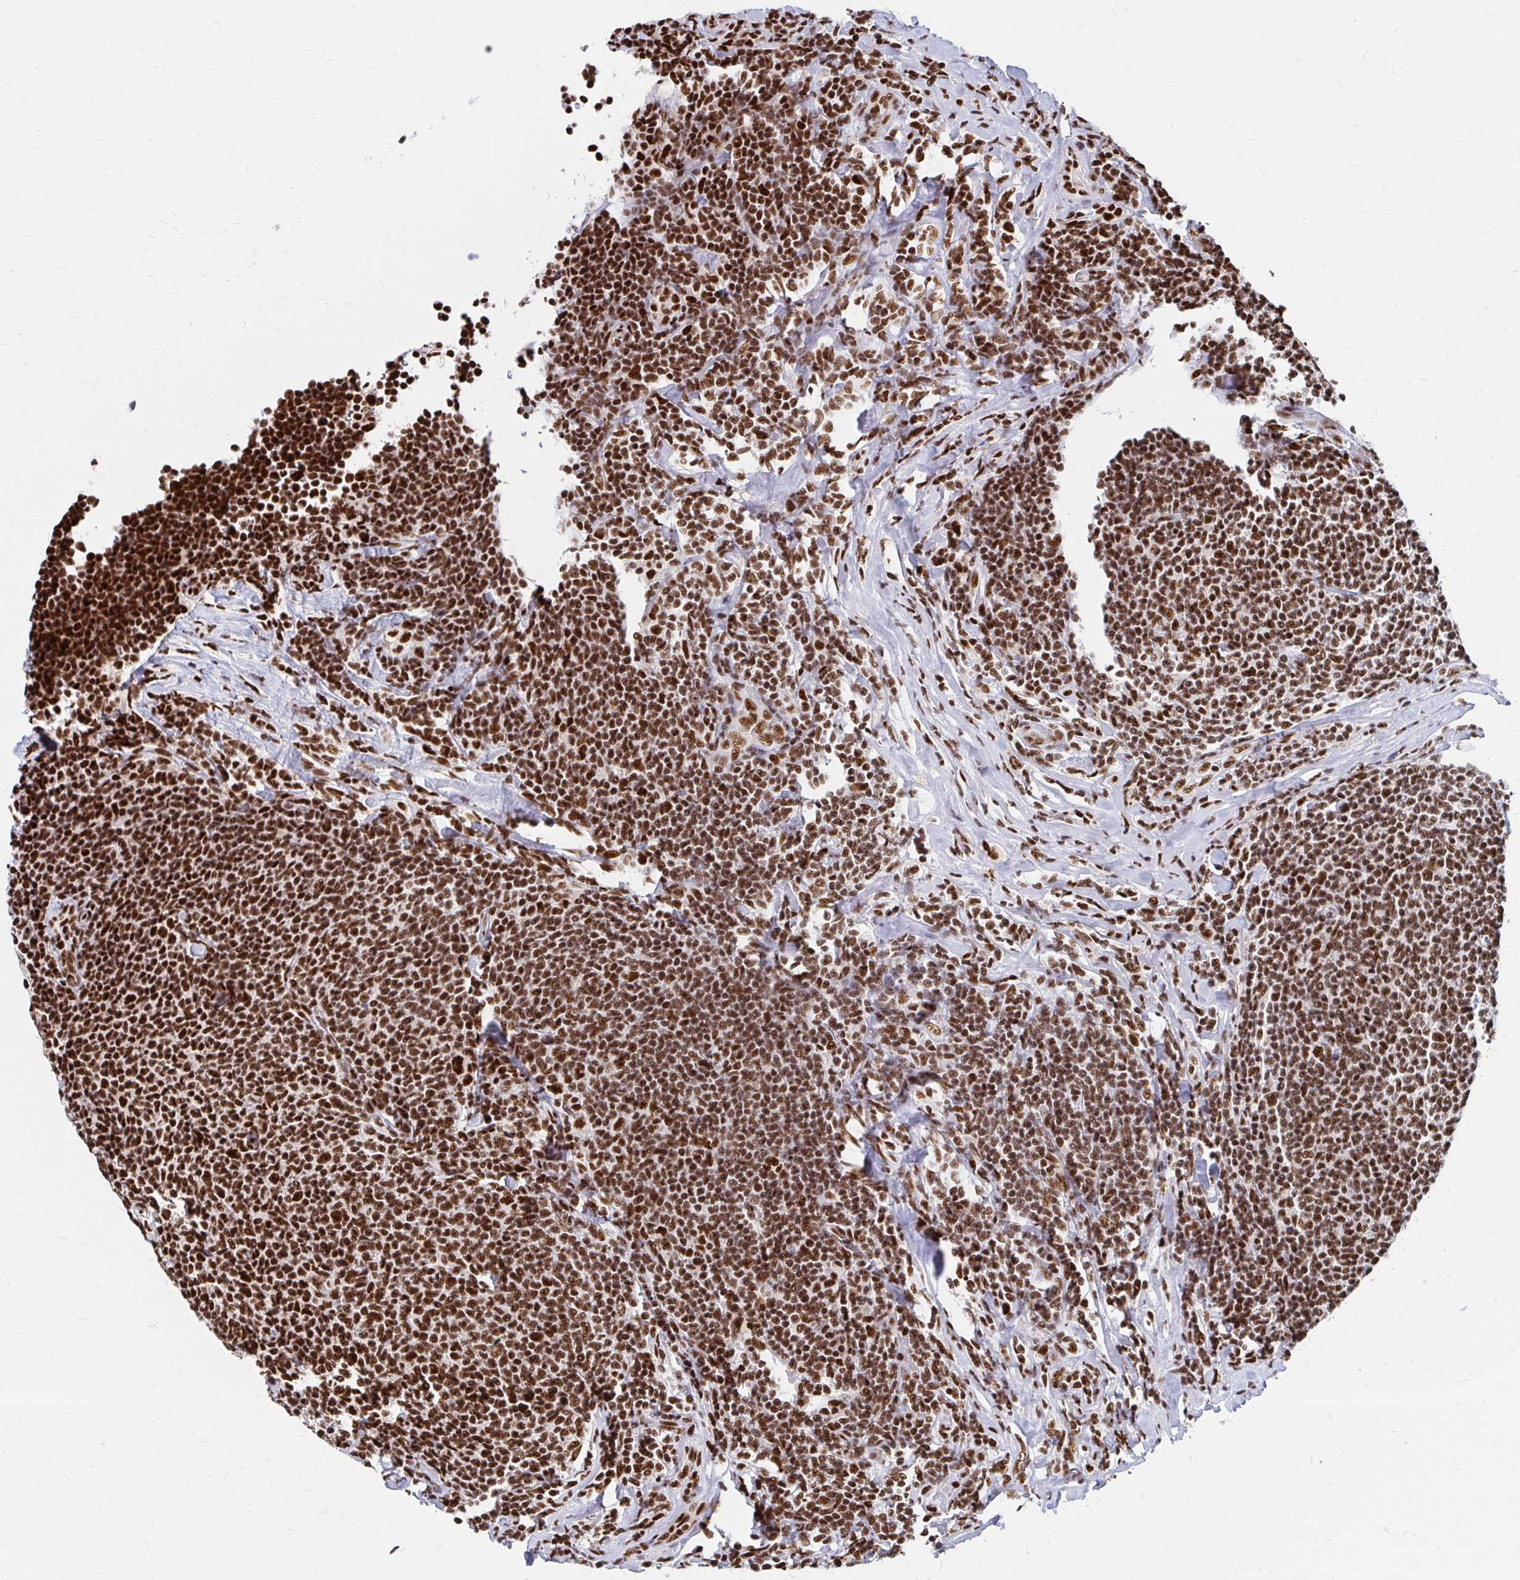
{"staining": {"intensity": "strong", "quantity": ">75%", "location": "nuclear"}, "tissue": "lymphoma", "cell_type": "Tumor cells", "image_type": "cancer", "snomed": [{"axis": "morphology", "description": "Malignant lymphoma, non-Hodgkin's type, Low grade"}, {"axis": "topography", "description": "Lymph node"}], "caption": "A high amount of strong nuclear expression is present in about >75% of tumor cells in low-grade malignant lymphoma, non-Hodgkin's type tissue. (DAB (3,3'-diaminobenzidine) IHC with brightfield microscopy, high magnification).", "gene": "CNKSR3", "patient": {"sex": "male", "age": 52}}